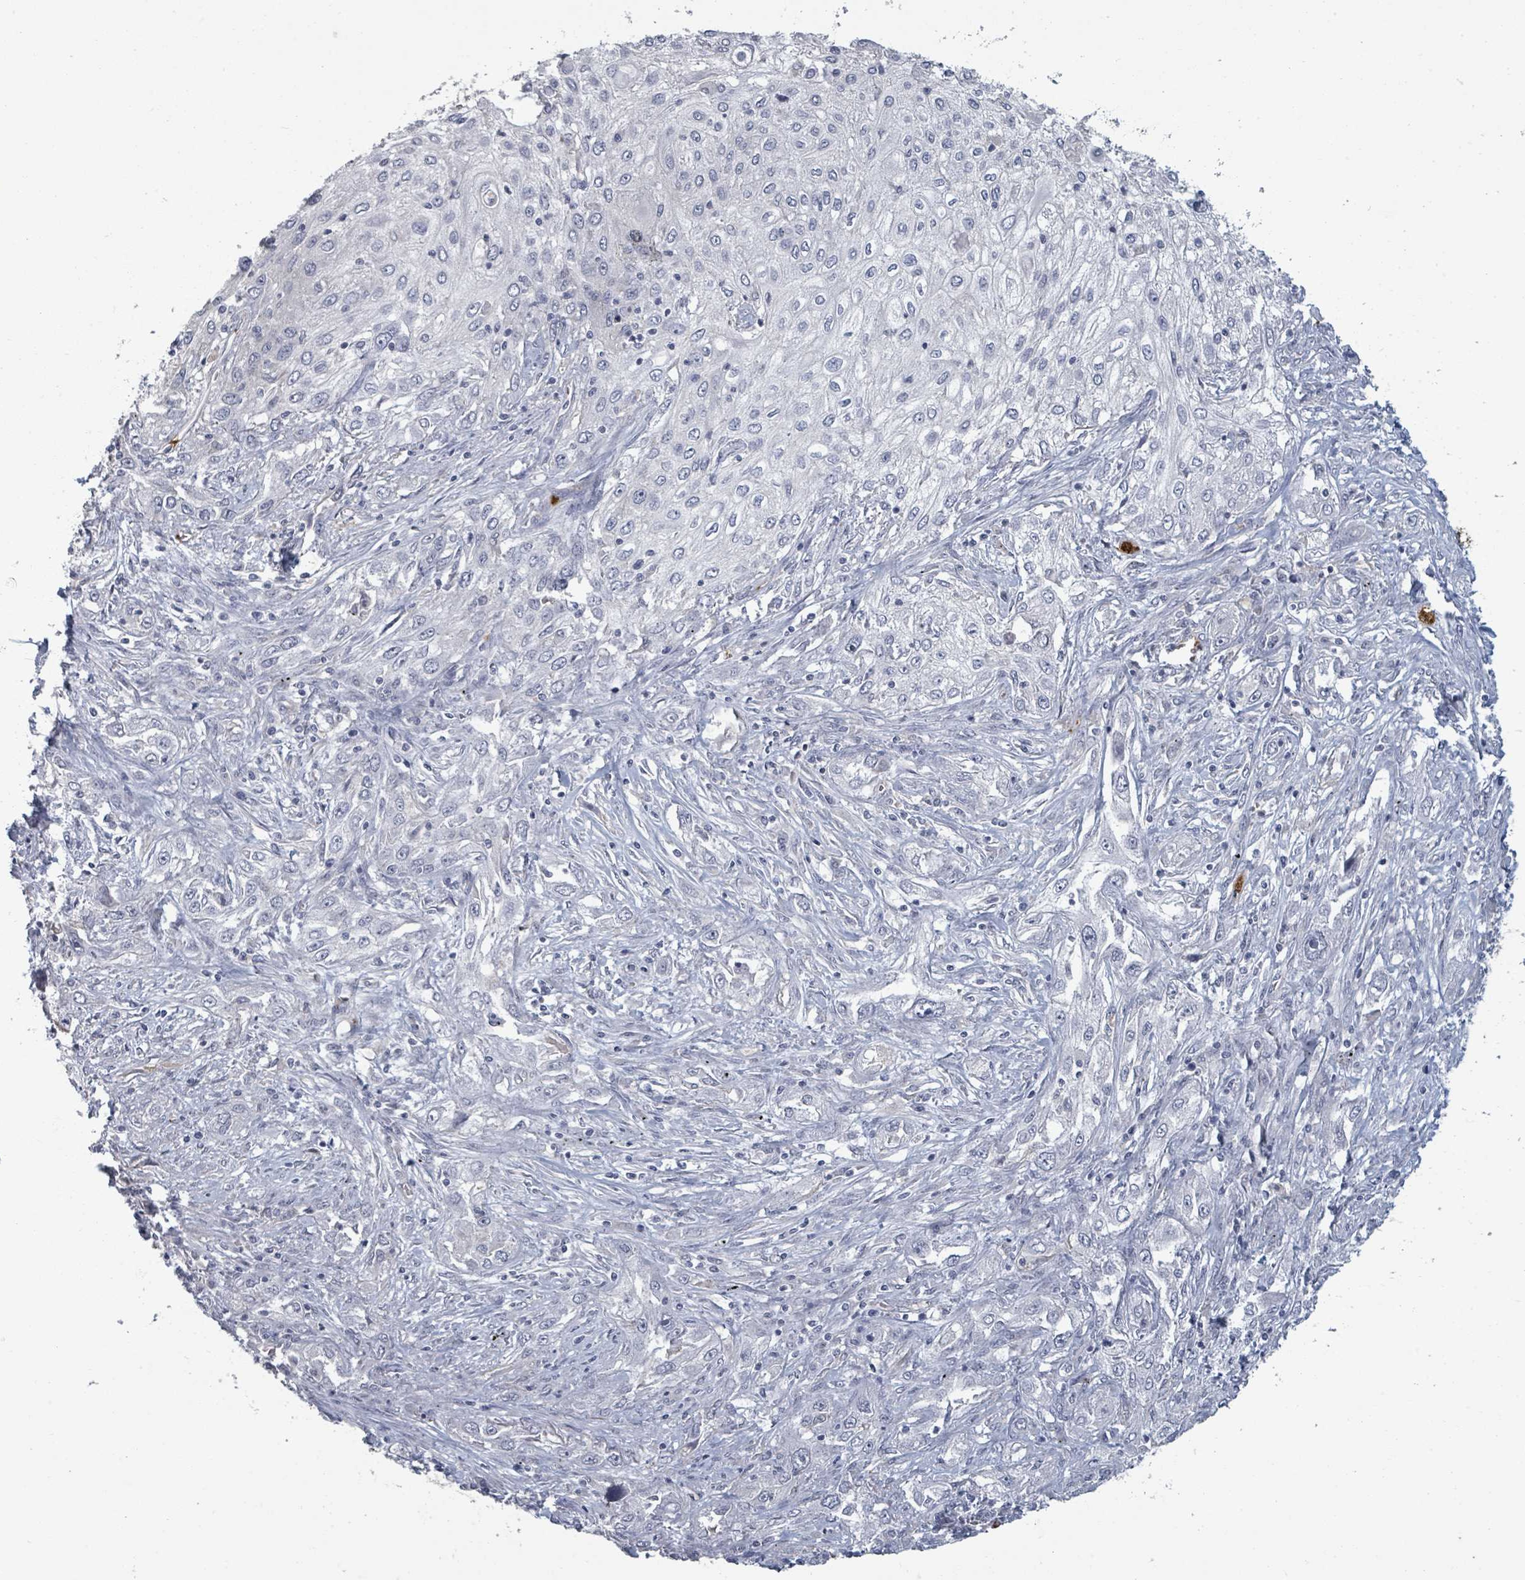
{"staining": {"intensity": "negative", "quantity": "none", "location": "none"}, "tissue": "lung cancer", "cell_type": "Tumor cells", "image_type": "cancer", "snomed": [{"axis": "morphology", "description": "Squamous cell carcinoma, NOS"}, {"axis": "topography", "description": "Lung"}], "caption": "The immunohistochemistry (IHC) image has no significant staining in tumor cells of lung cancer (squamous cell carcinoma) tissue.", "gene": "PLAUR", "patient": {"sex": "female", "age": 69}}